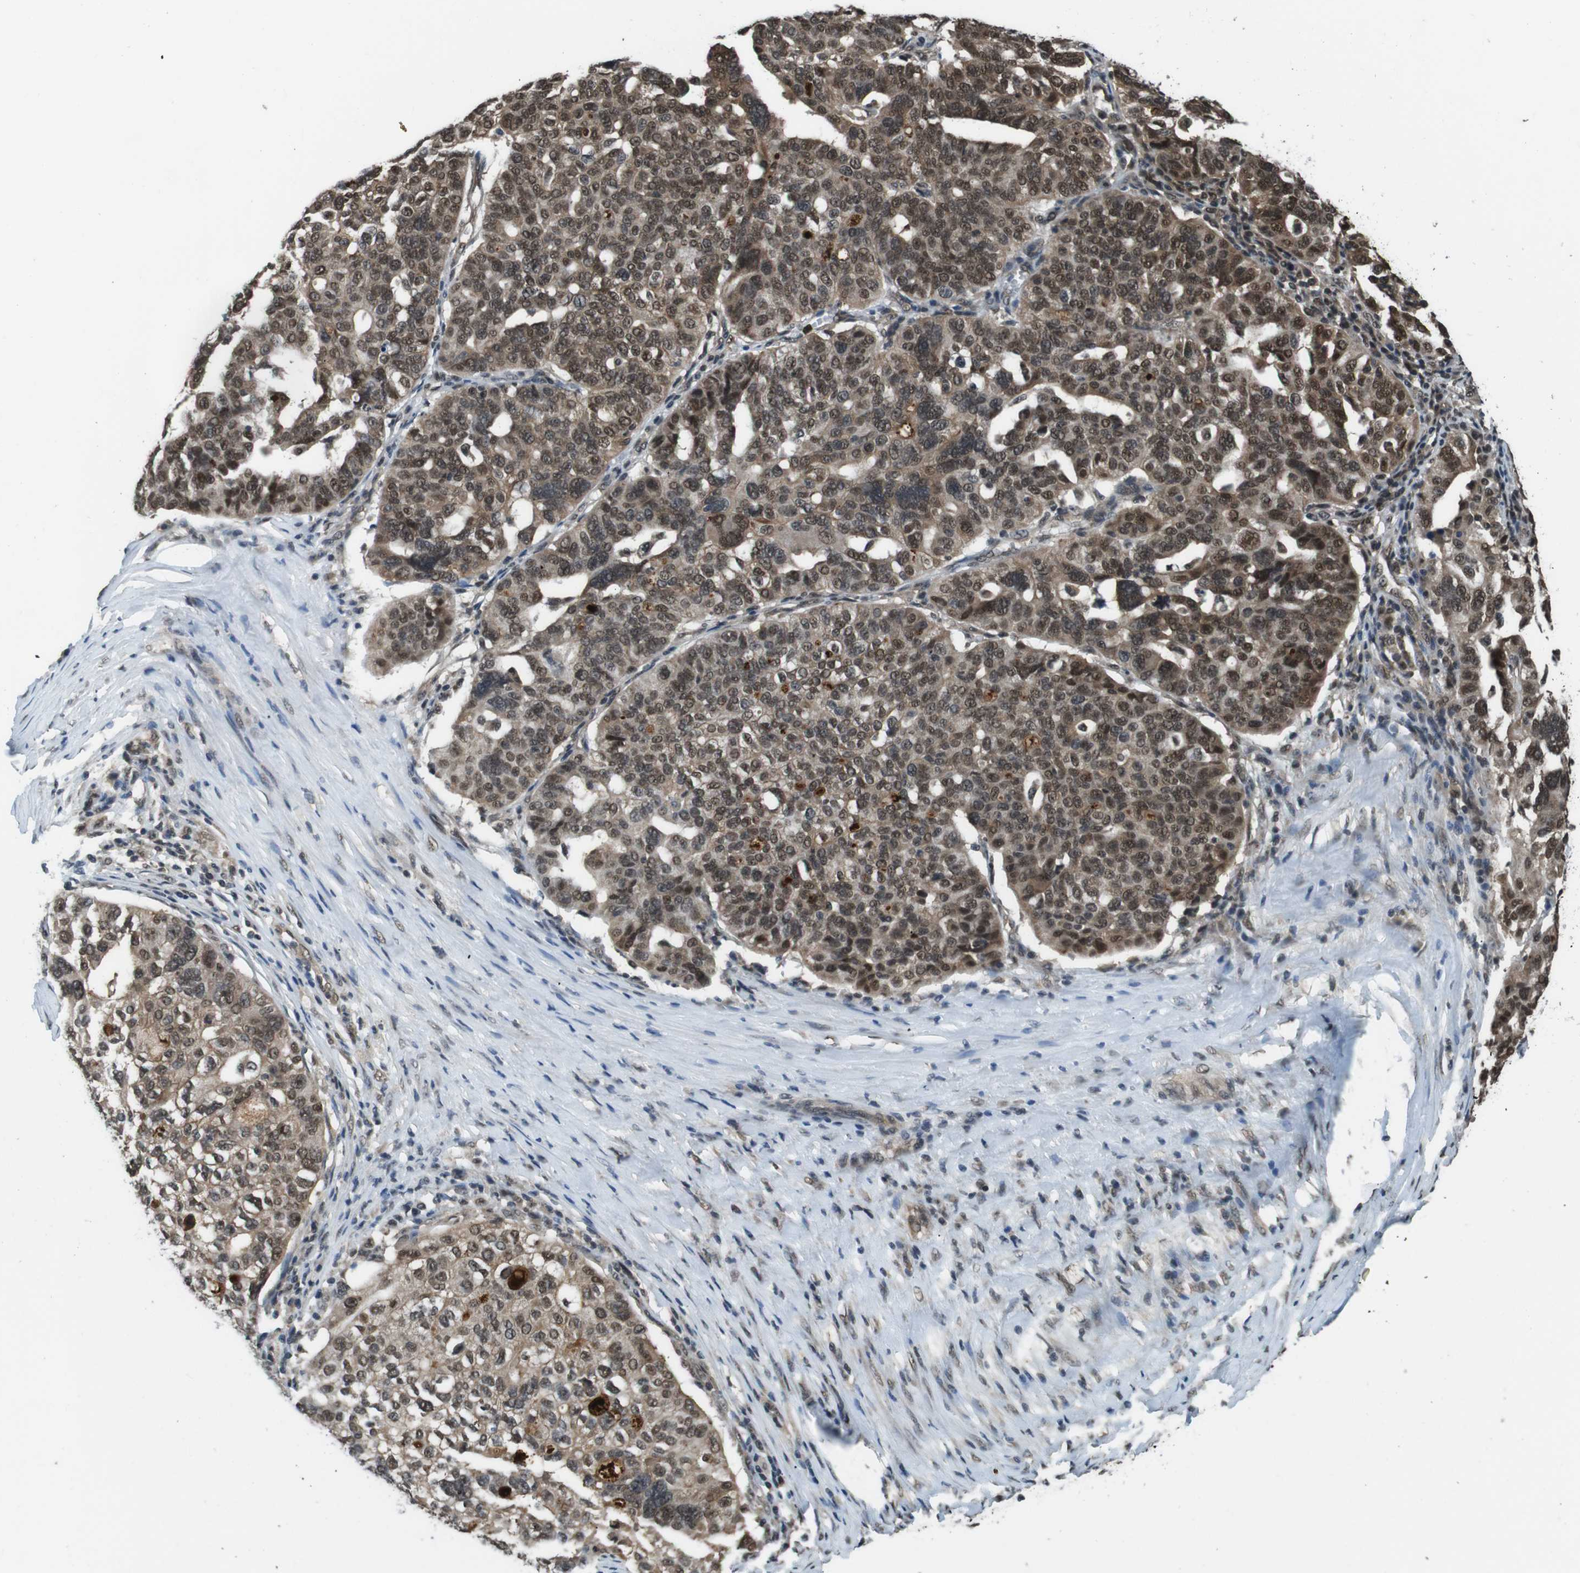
{"staining": {"intensity": "moderate", "quantity": ">75%", "location": "cytoplasmic/membranous,nuclear"}, "tissue": "ovarian cancer", "cell_type": "Tumor cells", "image_type": "cancer", "snomed": [{"axis": "morphology", "description": "Cystadenocarcinoma, serous, NOS"}, {"axis": "topography", "description": "Ovary"}], "caption": "The immunohistochemical stain shows moderate cytoplasmic/membranous and nuclear staining in tumor cells of serous cystadenocarcinoma (ovarian) tissue.", "gene": "NR4A2", "patient": {"sex": "female", "age": 59}}